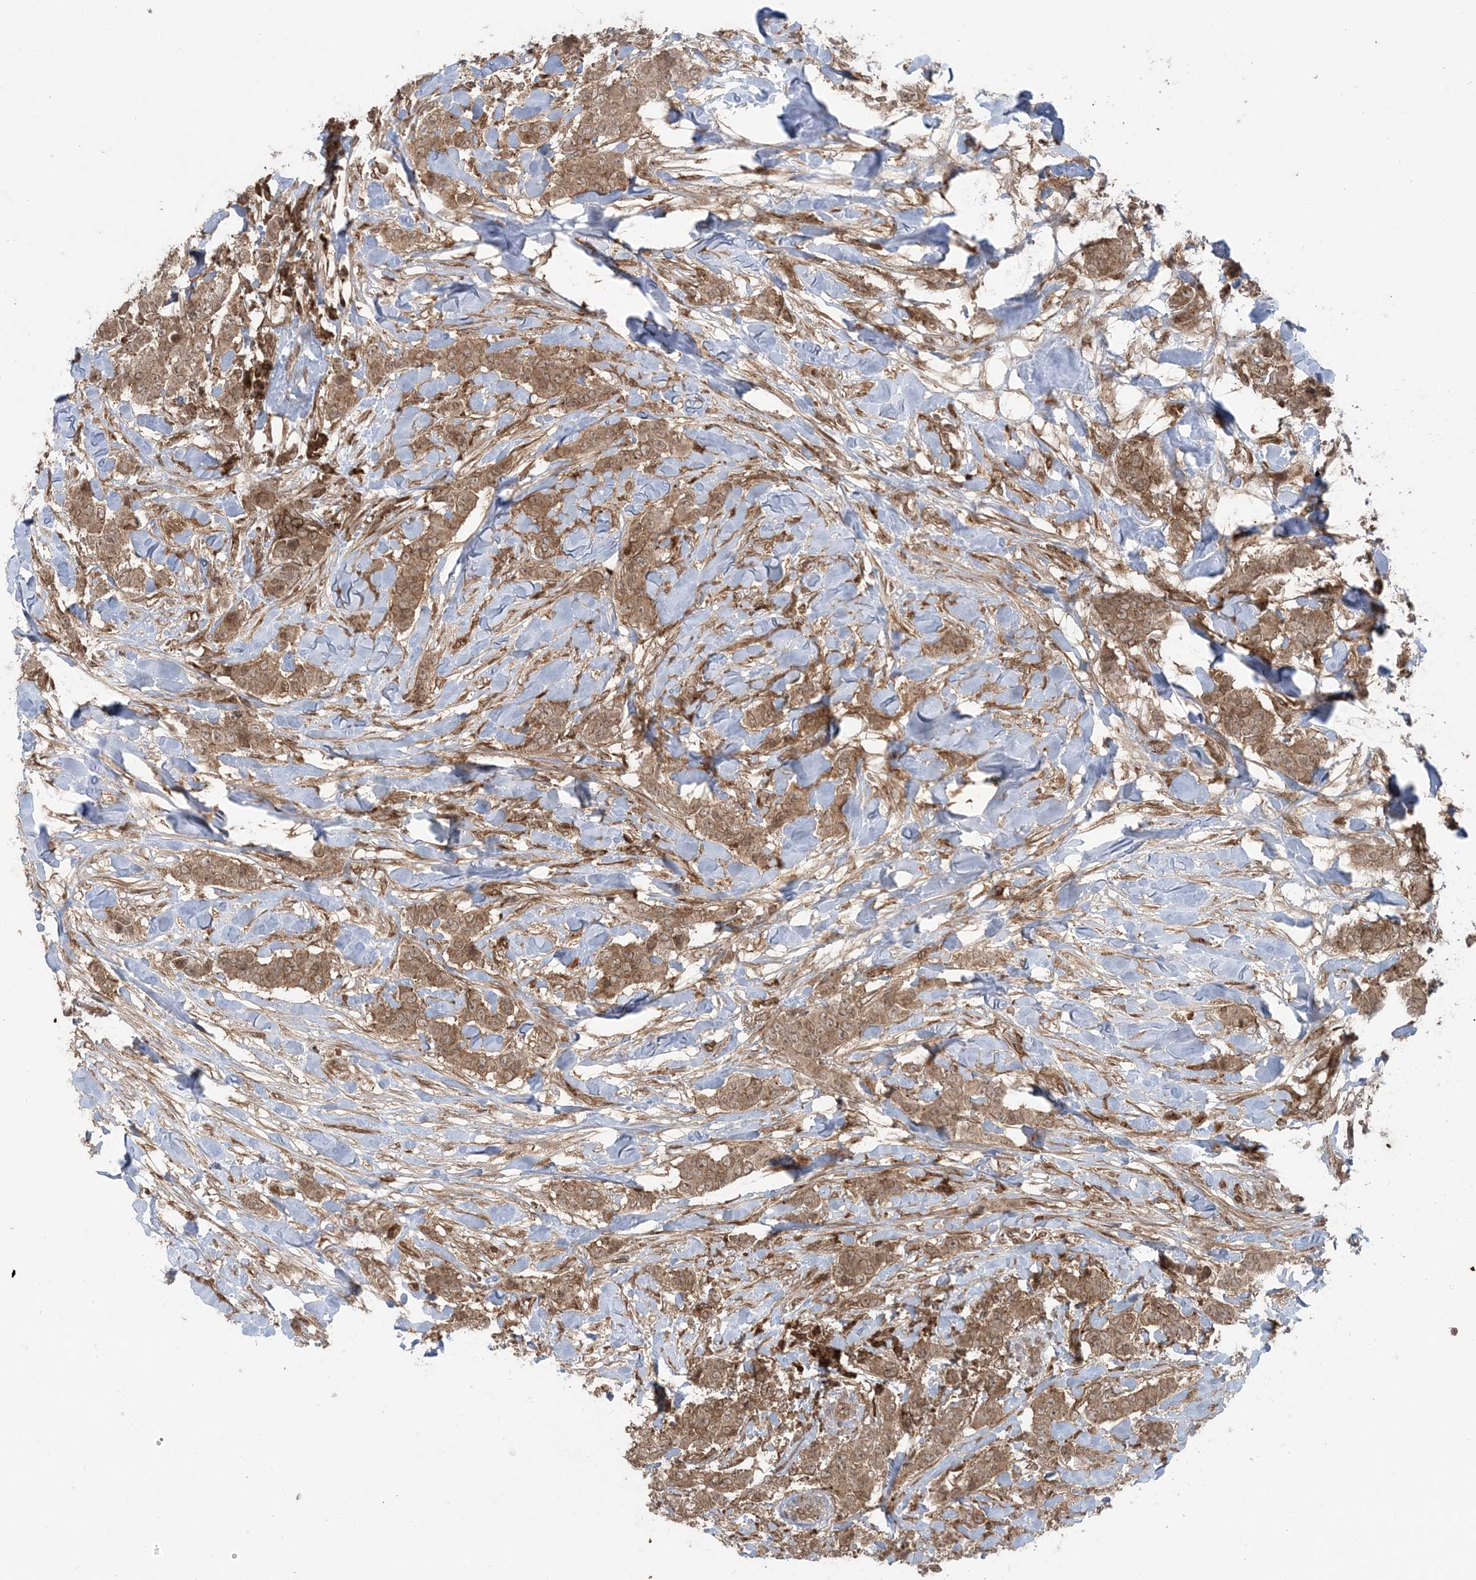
{"staining": {"intensity": "moderate", "quantity": ">75%", "location": "cytoplasmic/membranous"}, "tissue": "breast cancer", "cell_type": "Tumor cells", "image_type": "cancer", "snomed": [{"axis": "morphology", "description": "Duct carcinoma"}, {"axis": "topography", "description": "Breast"}], "caption": "Immunohistochemical staining of human breast cancer (infiltrating ductal carcinoma) displays medium levels of moderate cytoplasmic/membranous protein expression in approximately >75% of tumor cells. The staining is performed using DAB brown chromogen to label protein expression. The nuclei are counter-stained blue using hematoxylin.", "gene": "DDX19B", "patient": {"sex": "female", "age": 40}}